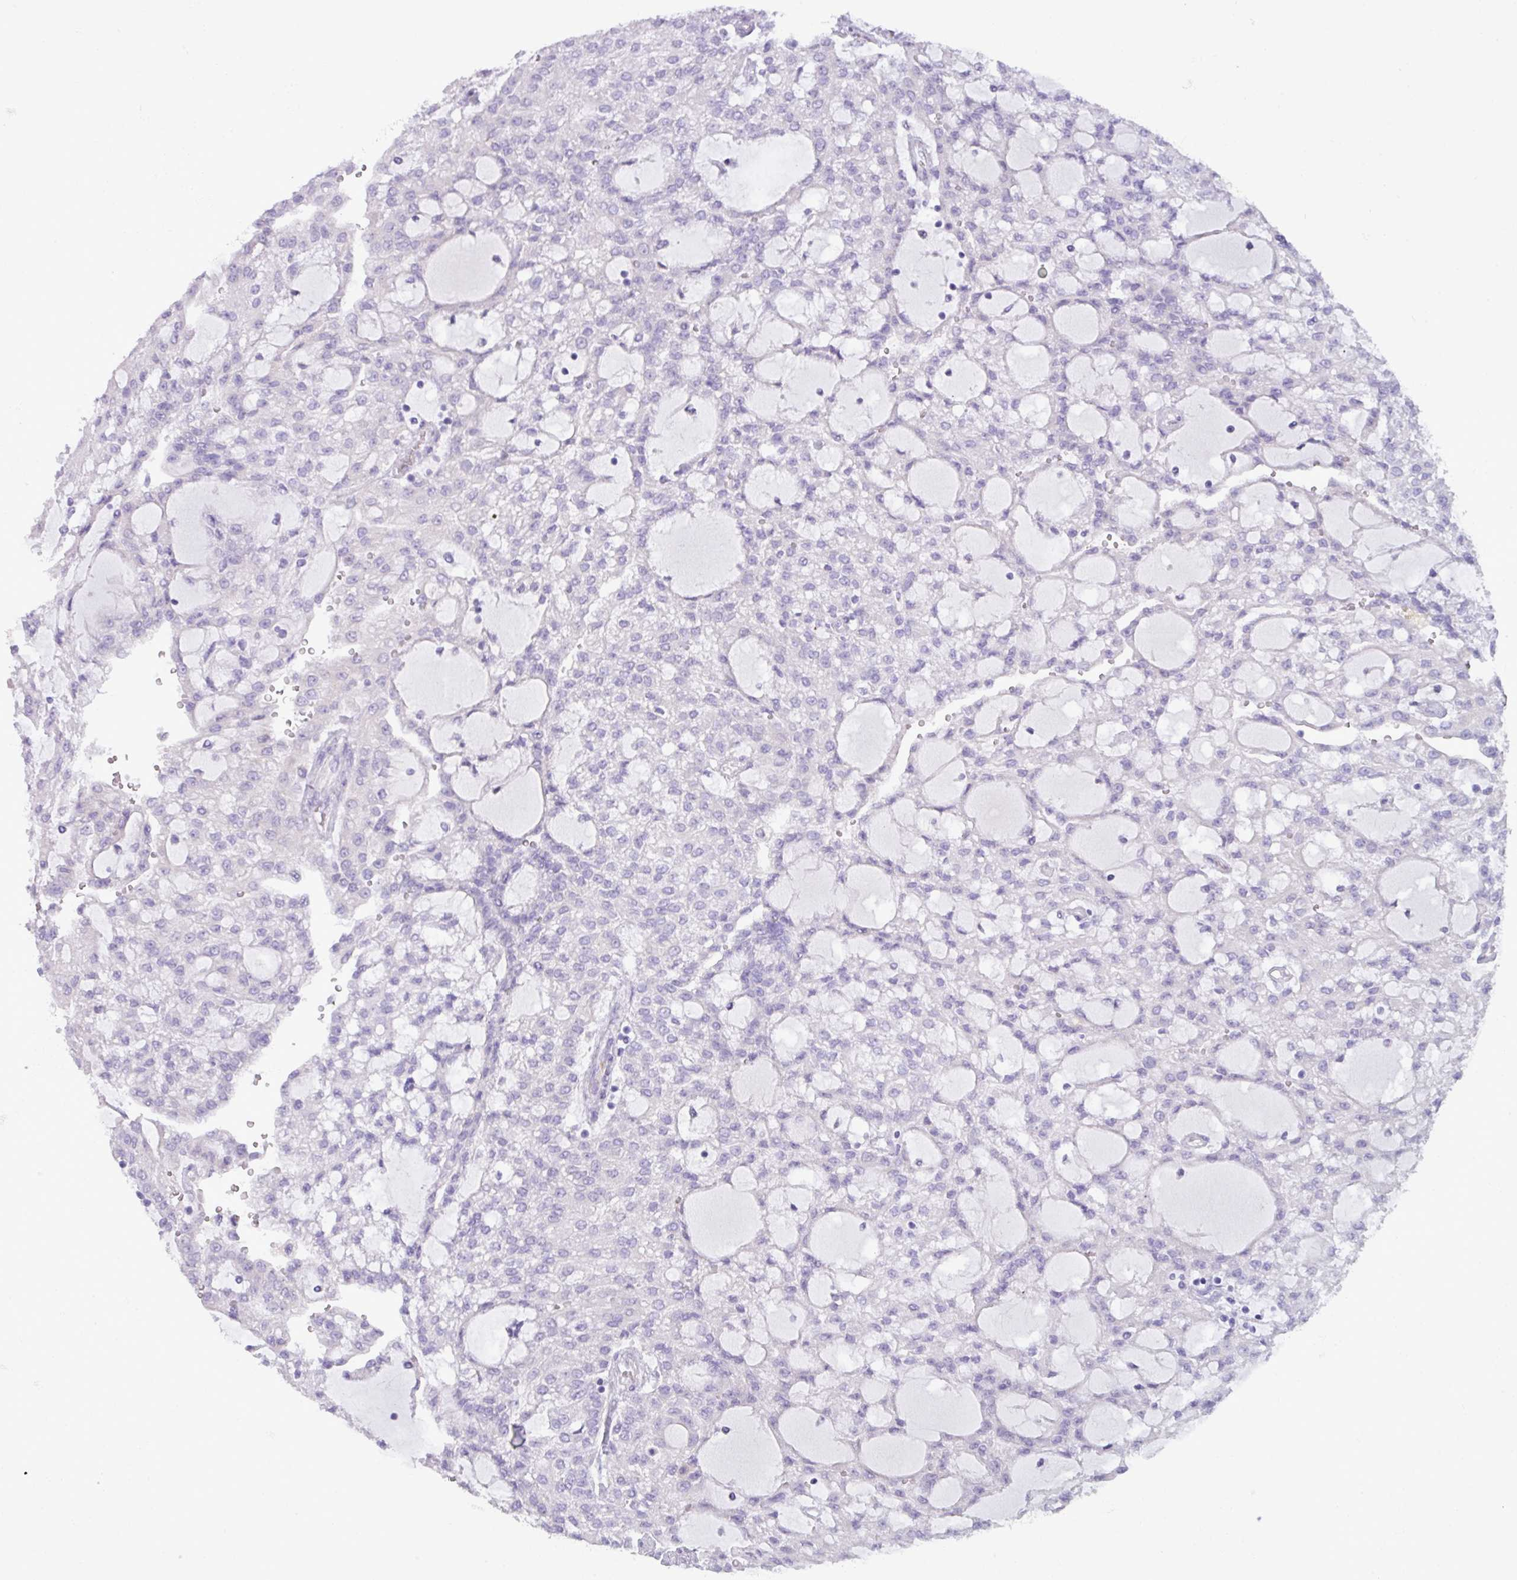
{"staining": {"intensity": "negative", "quantity": "none", "location": "none"}, "tissue": "renal cancer", "cell_type": "Tumor cells", "image_type": "cancer", "snomed": [{"axis": "morphology", "description": "Adenocarcinoma, NOS"}, {"axis": "topography", "description": "Kidney"}], "caption": "High power microscopy image of an IHC photomicrograph of renal cancer (adenocarcinoma), revealing no significant positivity in tumor cells.", "gene": "STIMATE", "patient": {"sex": "male", "age": 63}}